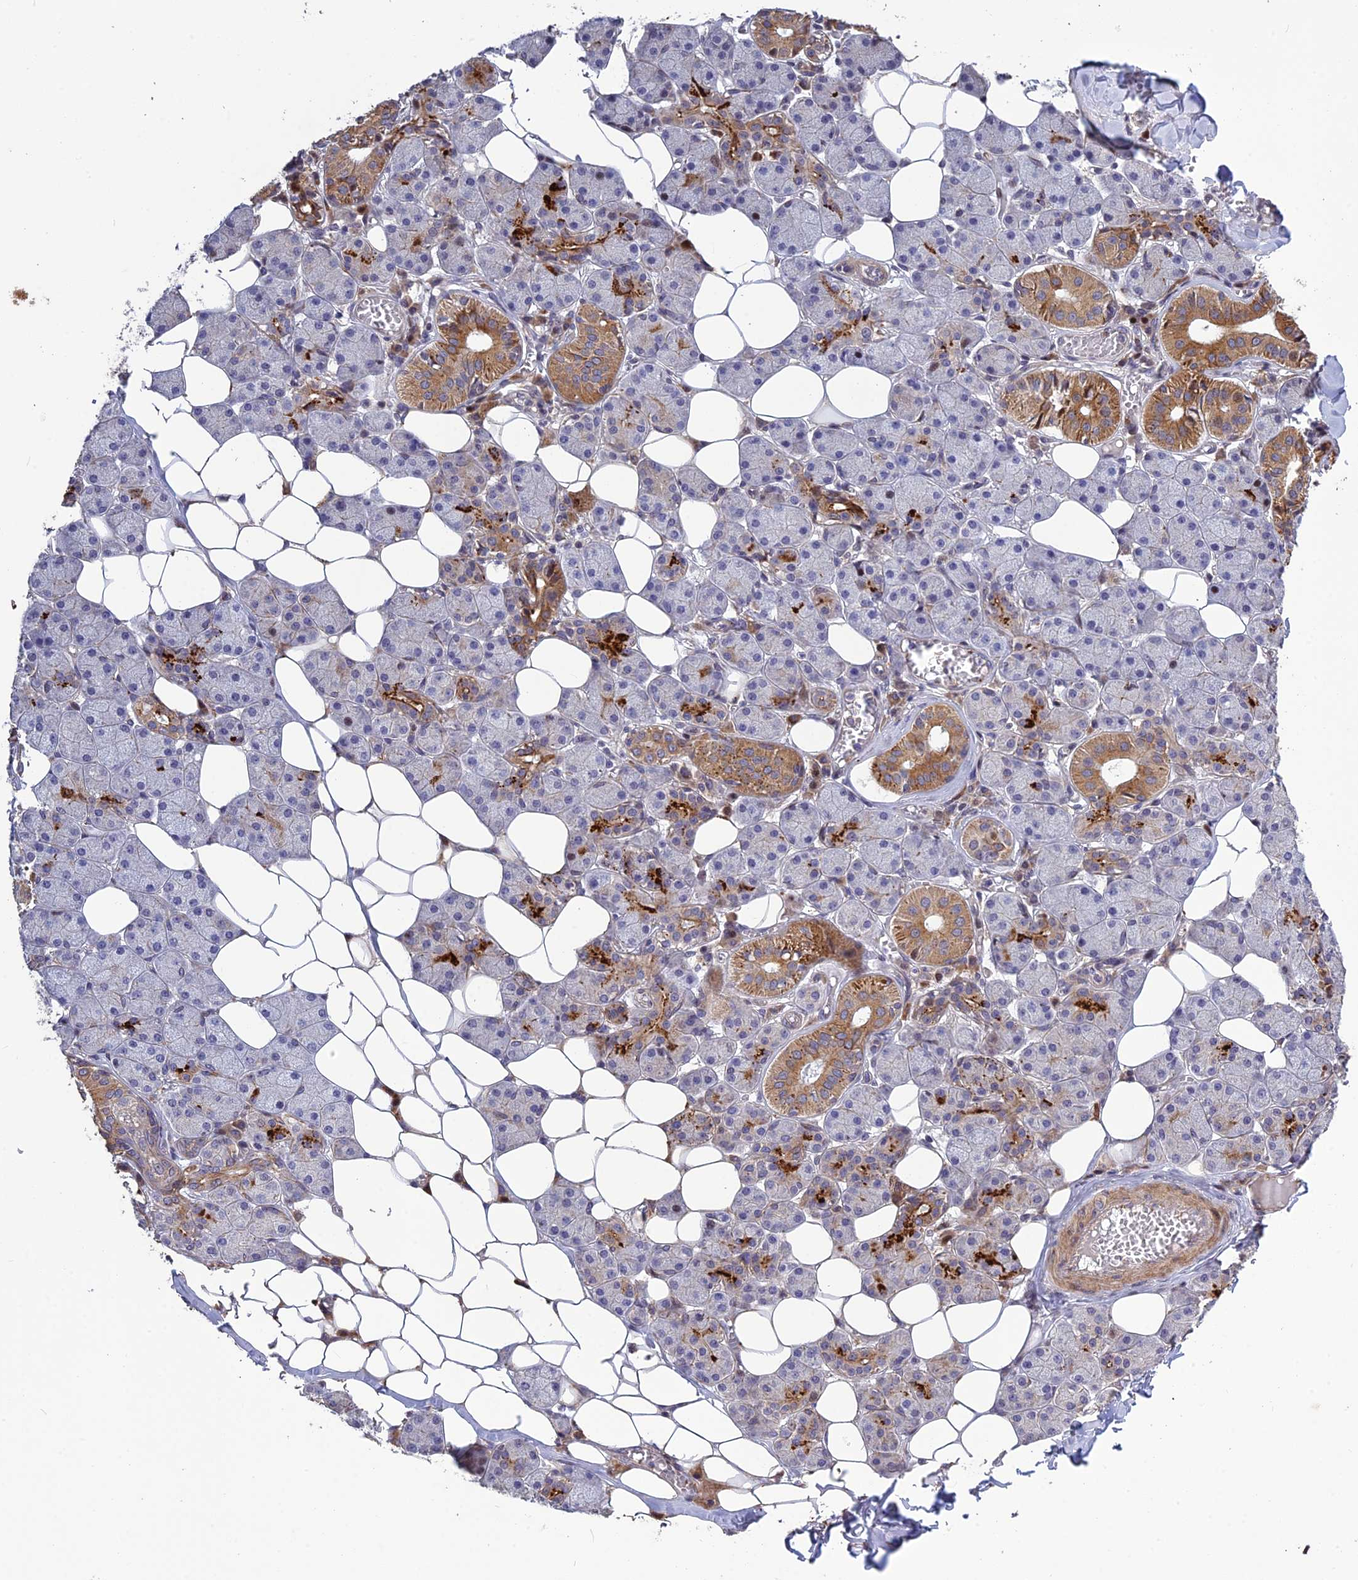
{"staining": {"intensity": "strong", "quantity": "<25%", "location": "cytoplasmic/membranous"}, "tissue": "salivary gland", "cell_type": "Glandular cells", "image_type": "normal", "snomed": [{"axis": "morphology", "description": "Normal tissue, NOS"}, {"axis": "topography", "description": "Salivary gland"}], "caption": "High-power microscopy captured an immunohistochemistry photomicrograph of normal salivary gland, revealing strong cytoplasmic/membranous staining in about <25% of glandular cells. The protein is shown in brown color, while the nuclei are stained blue.", "gene": "SPG21", "patient": {"sex": "female", "age": 33}}